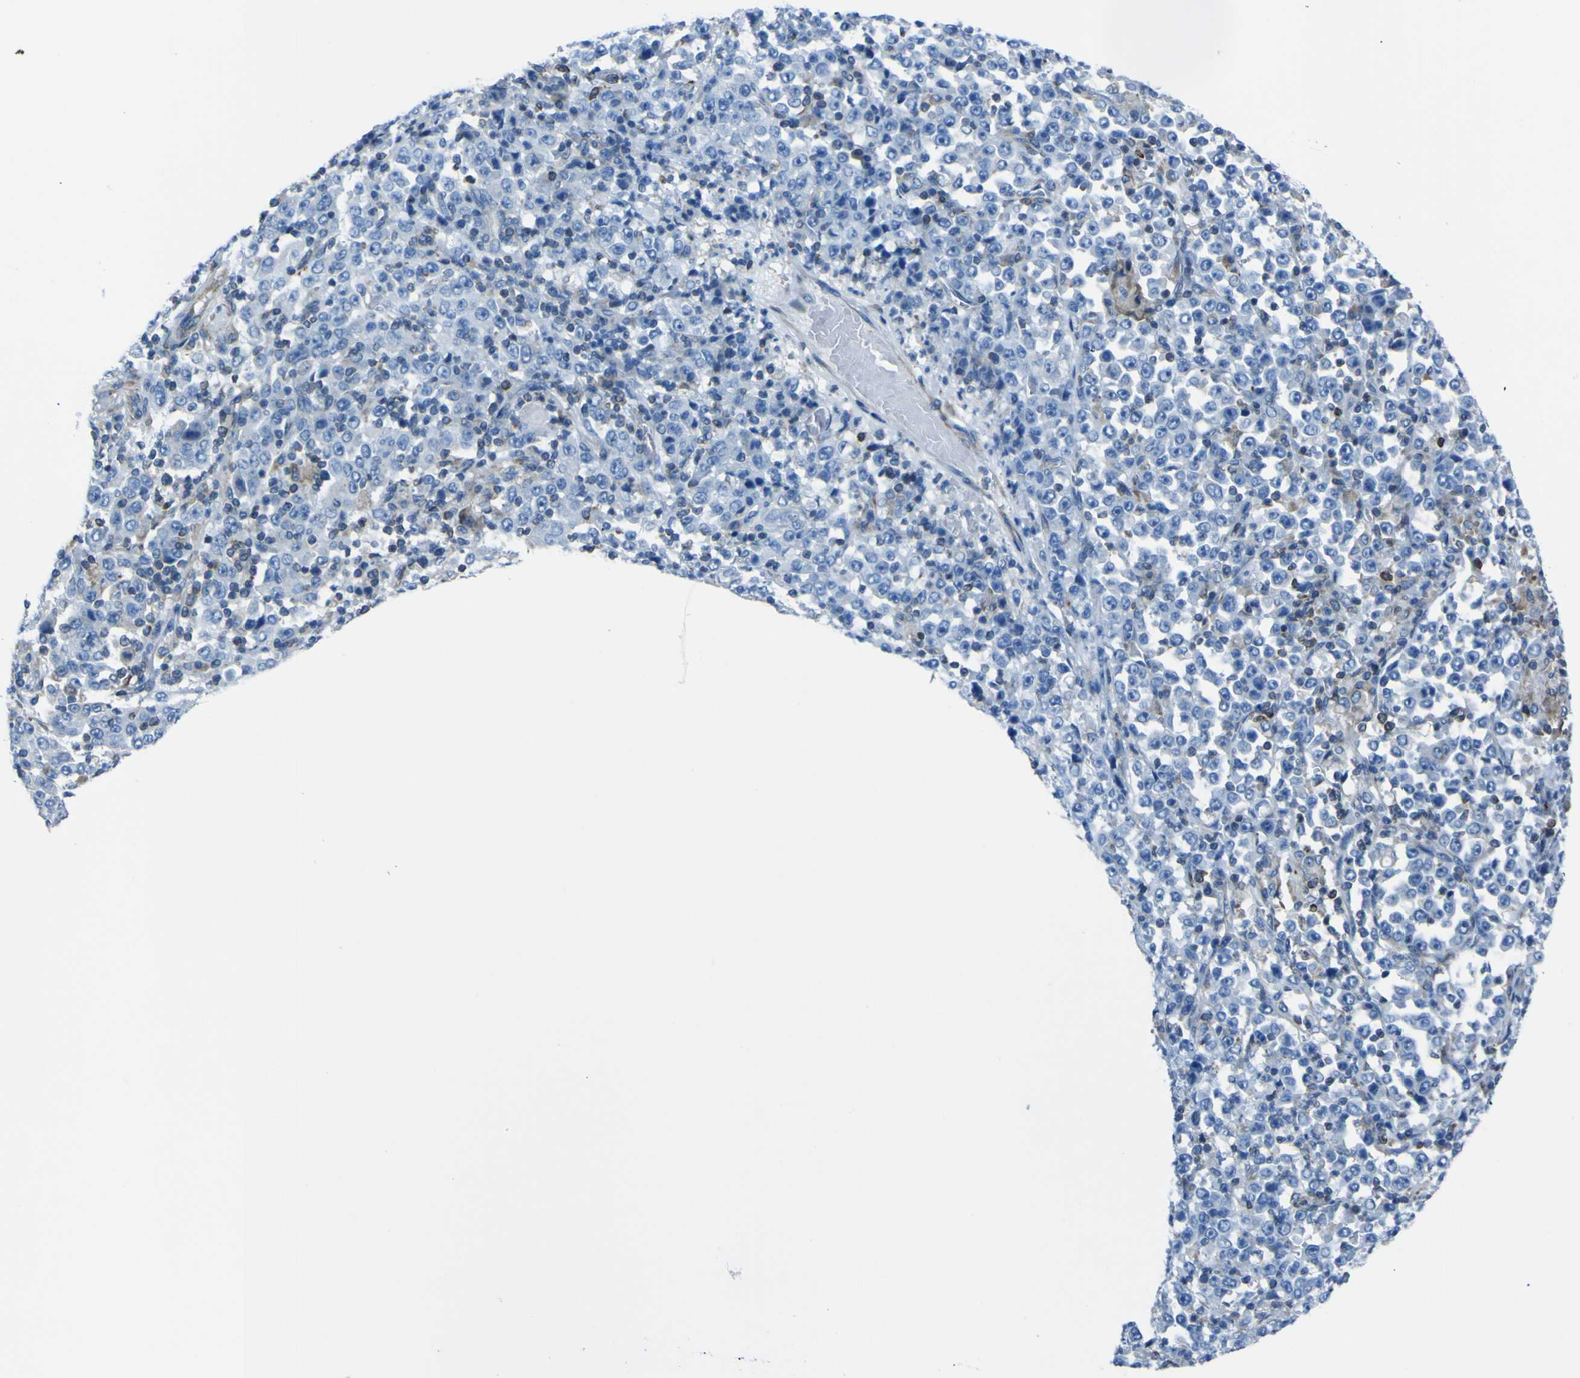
{"staining": {"intensity": "negative", "quantity": "none", "location": "none"}, "tissue": "stomach cancer", "cell_type": "Tumor cells", "image_type": "cancer", "snomed": [{"axis": "morphology", "description": "Normal tissue, NOS"}, {"axis": "morphology", "description": "Adenocarcinoma, NOS"}, {"axis": "topography", "description": "Stomach, upper"}, {"axis": "topography", "description": "Stomach"}], "caption": "Stomach adenocarcinoma was stained to show a protein in brown. There is no significant positivity in tumor cells.", "gene": "STIM1", "patient": {"sex": "male", "age": 59}}